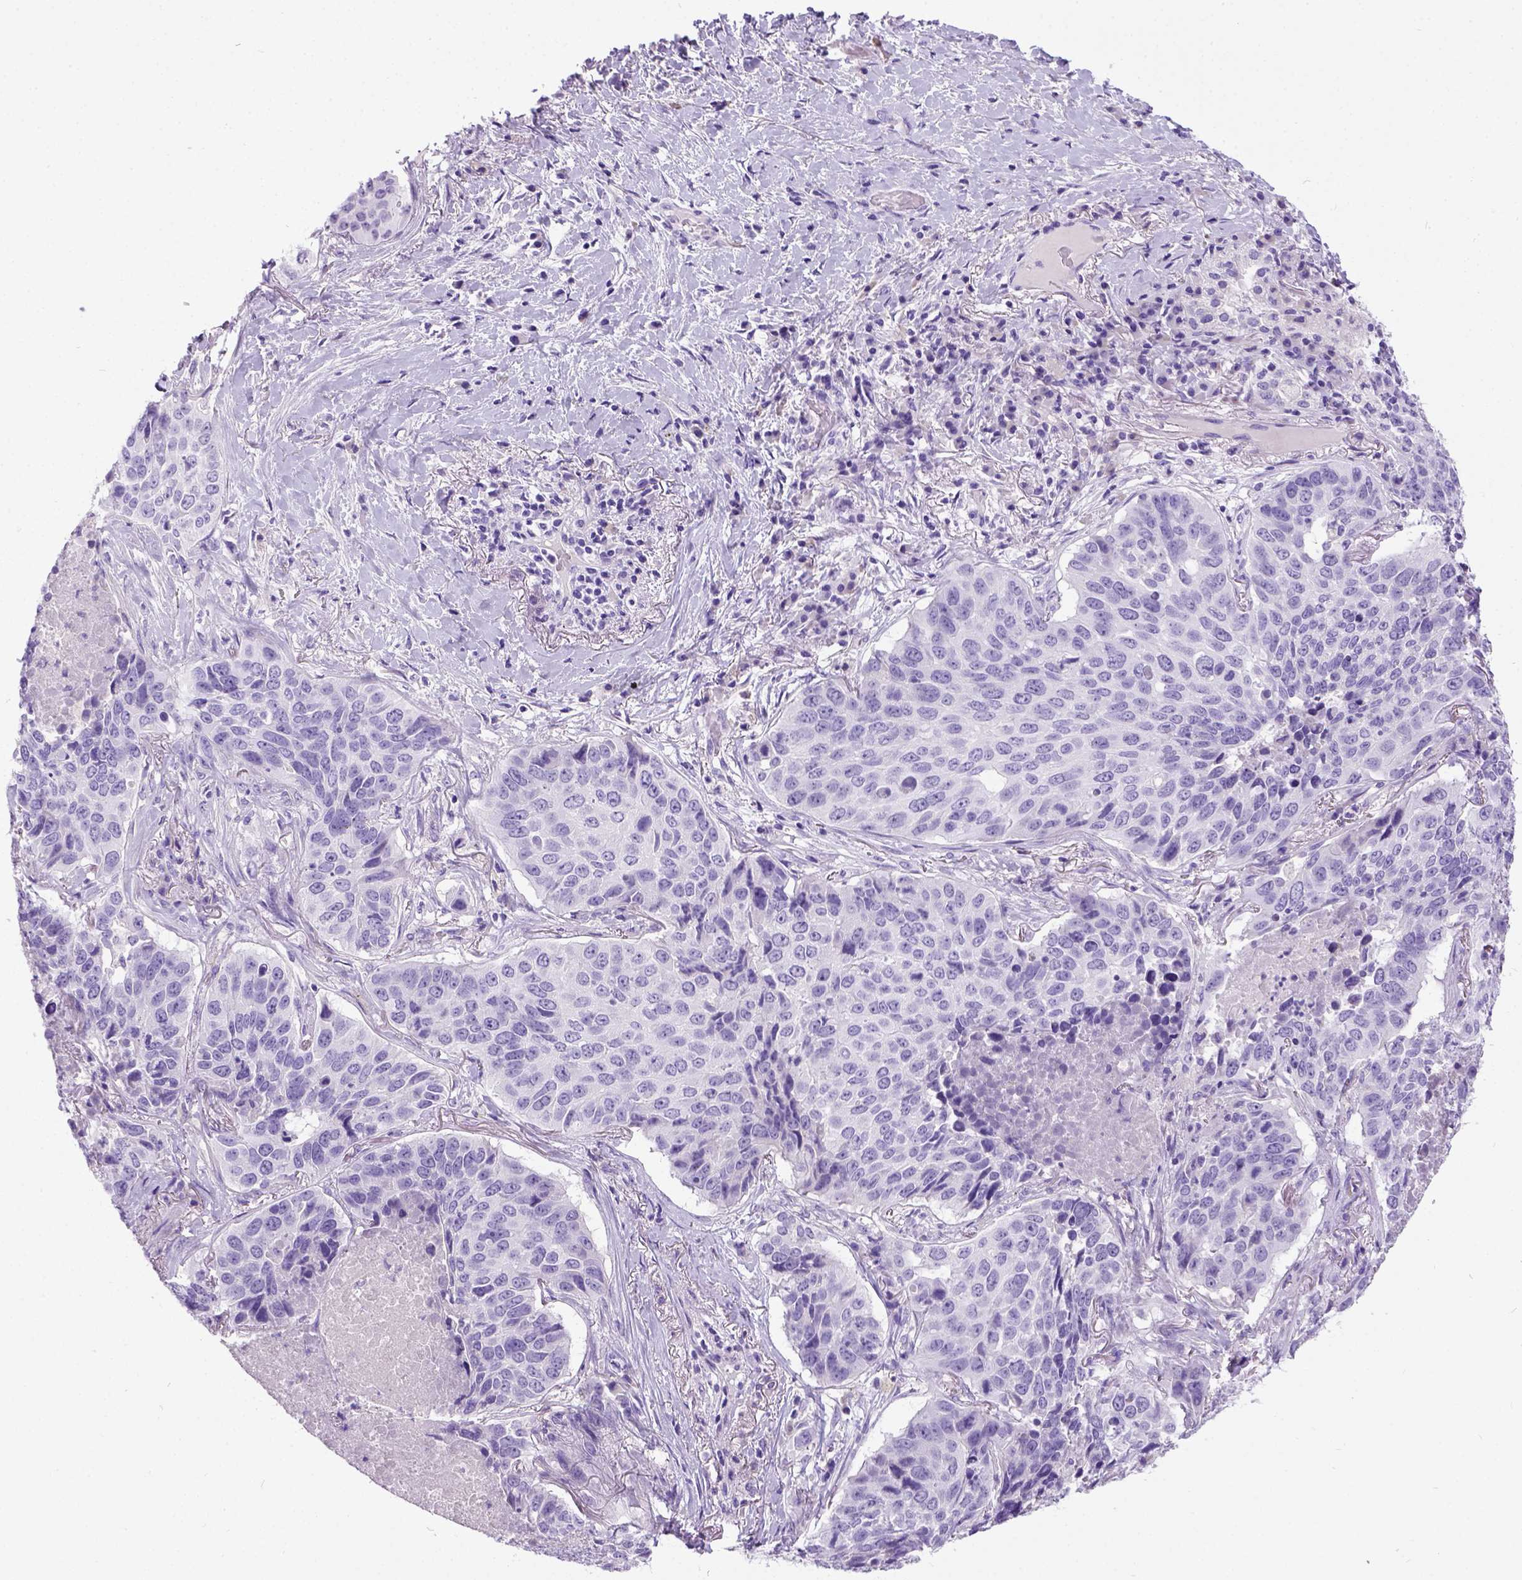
{"staining": {"intensity": "negative", "quantity": "none", "location": "none"}, "tissue": "lung cancer", "cell_type": "Tumor cells", "image_type": "cancer", "snomed": [{"axis": "morphology", "description": "Normal tissue, NOS"}, {"axis": "morphology", "description": "Squamous cell carcinoma, NOS"}, {"axis": "topography", "description": "Bronchus"}, {"axis": "topography", "description": "Lung"}], "caption": "Human lung cancer (squamous cell carcinoma) stained for a protein using IHC displays no expression in tumor cells.", "gene": "IGF2", "patient": {"sex": "male", "age": 64}}